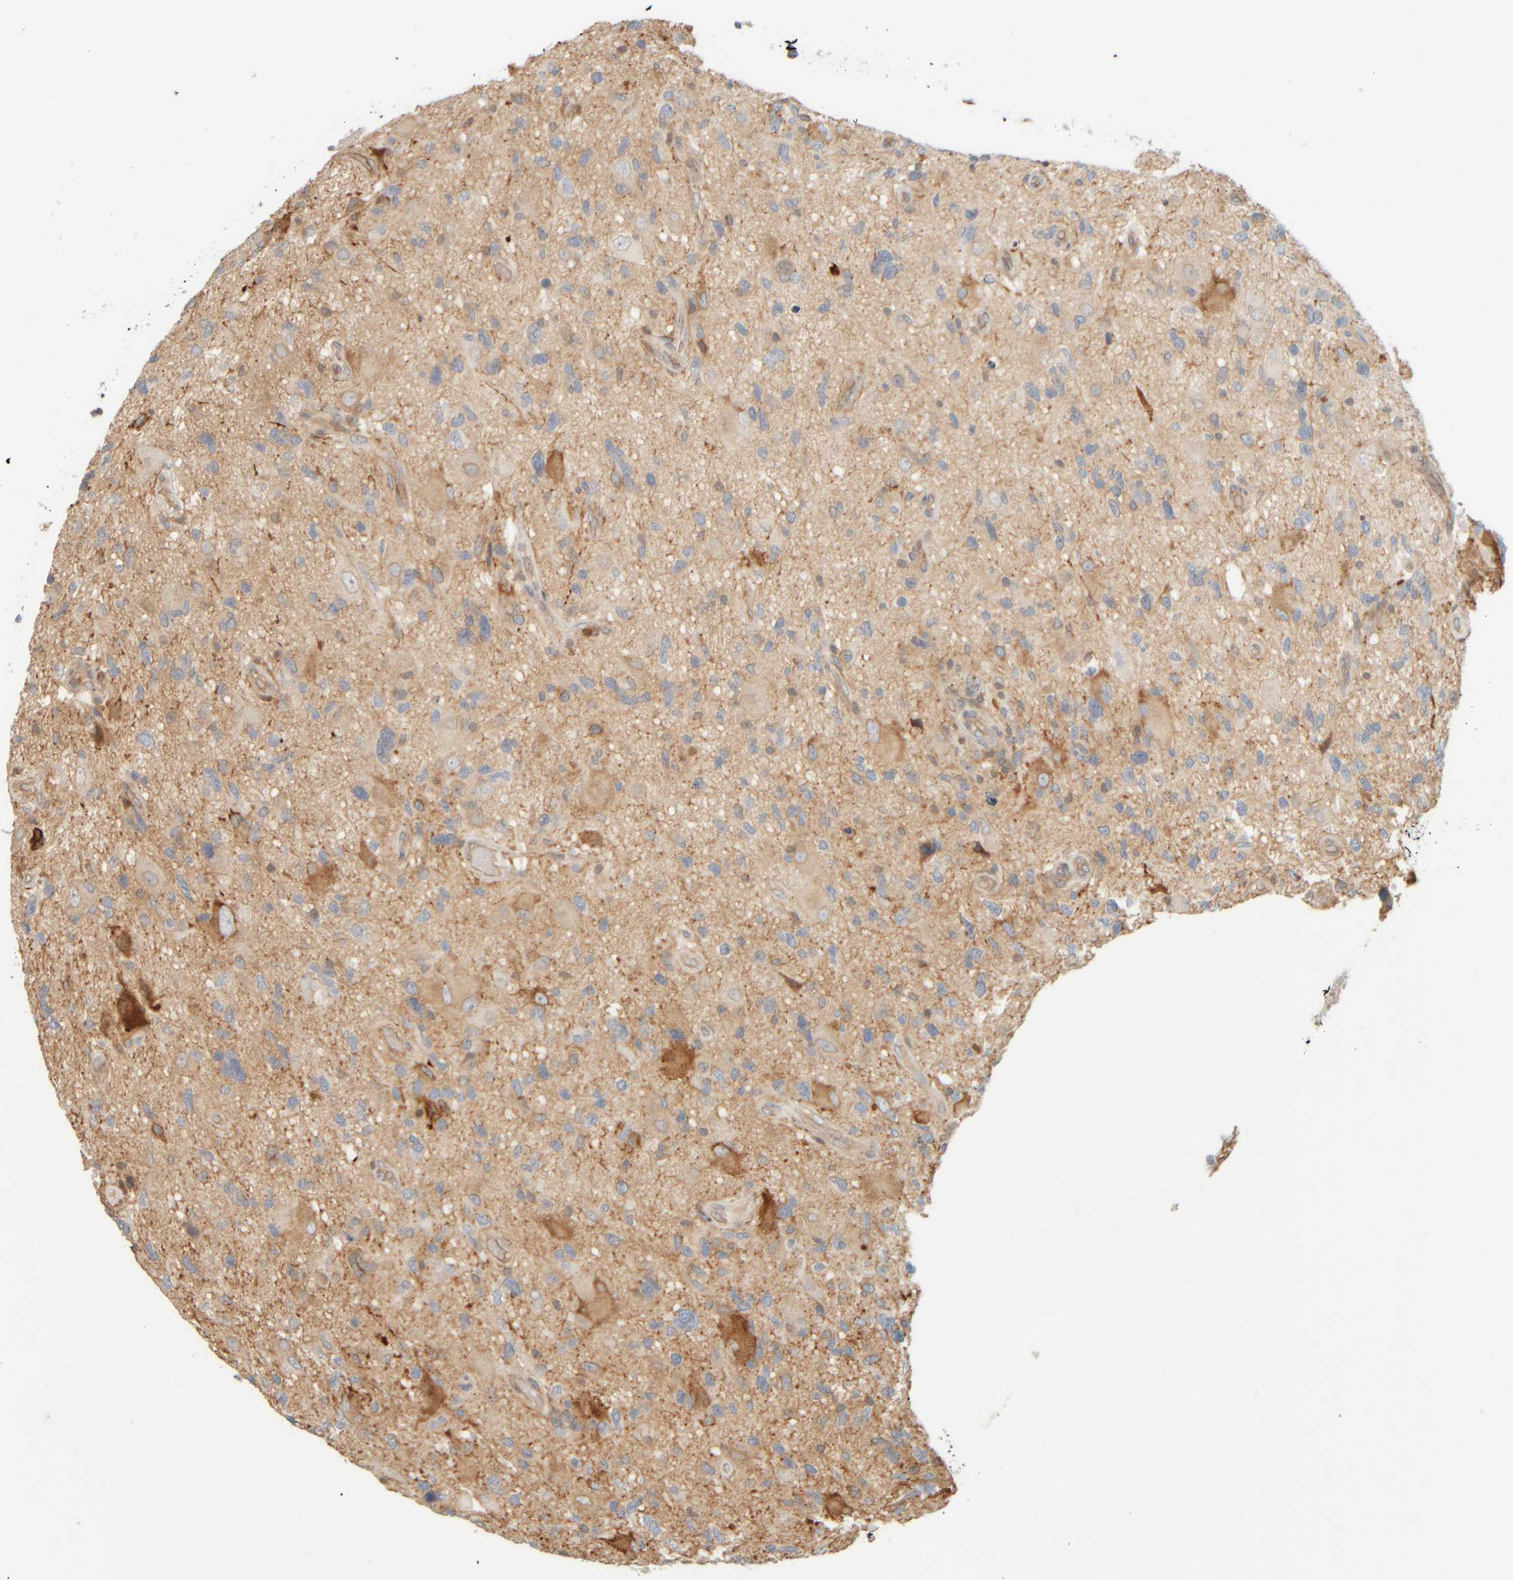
{"staining": {"intensity": "weak", "quantity": ">75%", "location": "cytoplasmic/membranous"}, "tissue": "glioma", "cell_type": "Tumor cells", "image_type": "cancer", "snomed": [{"axis": "morphology", "description": "Glioma, malignant, High grade"}, {"axis": "topography", "description": "Brain"}], "caption": "A brown stain labels weak cytoplasmic/membranous expression of a protein in human malignant high-grade glioma tumor cells.", "gene": "PTGES3L-AARSD1", "patient": {"sex": "male", "age": 33}}